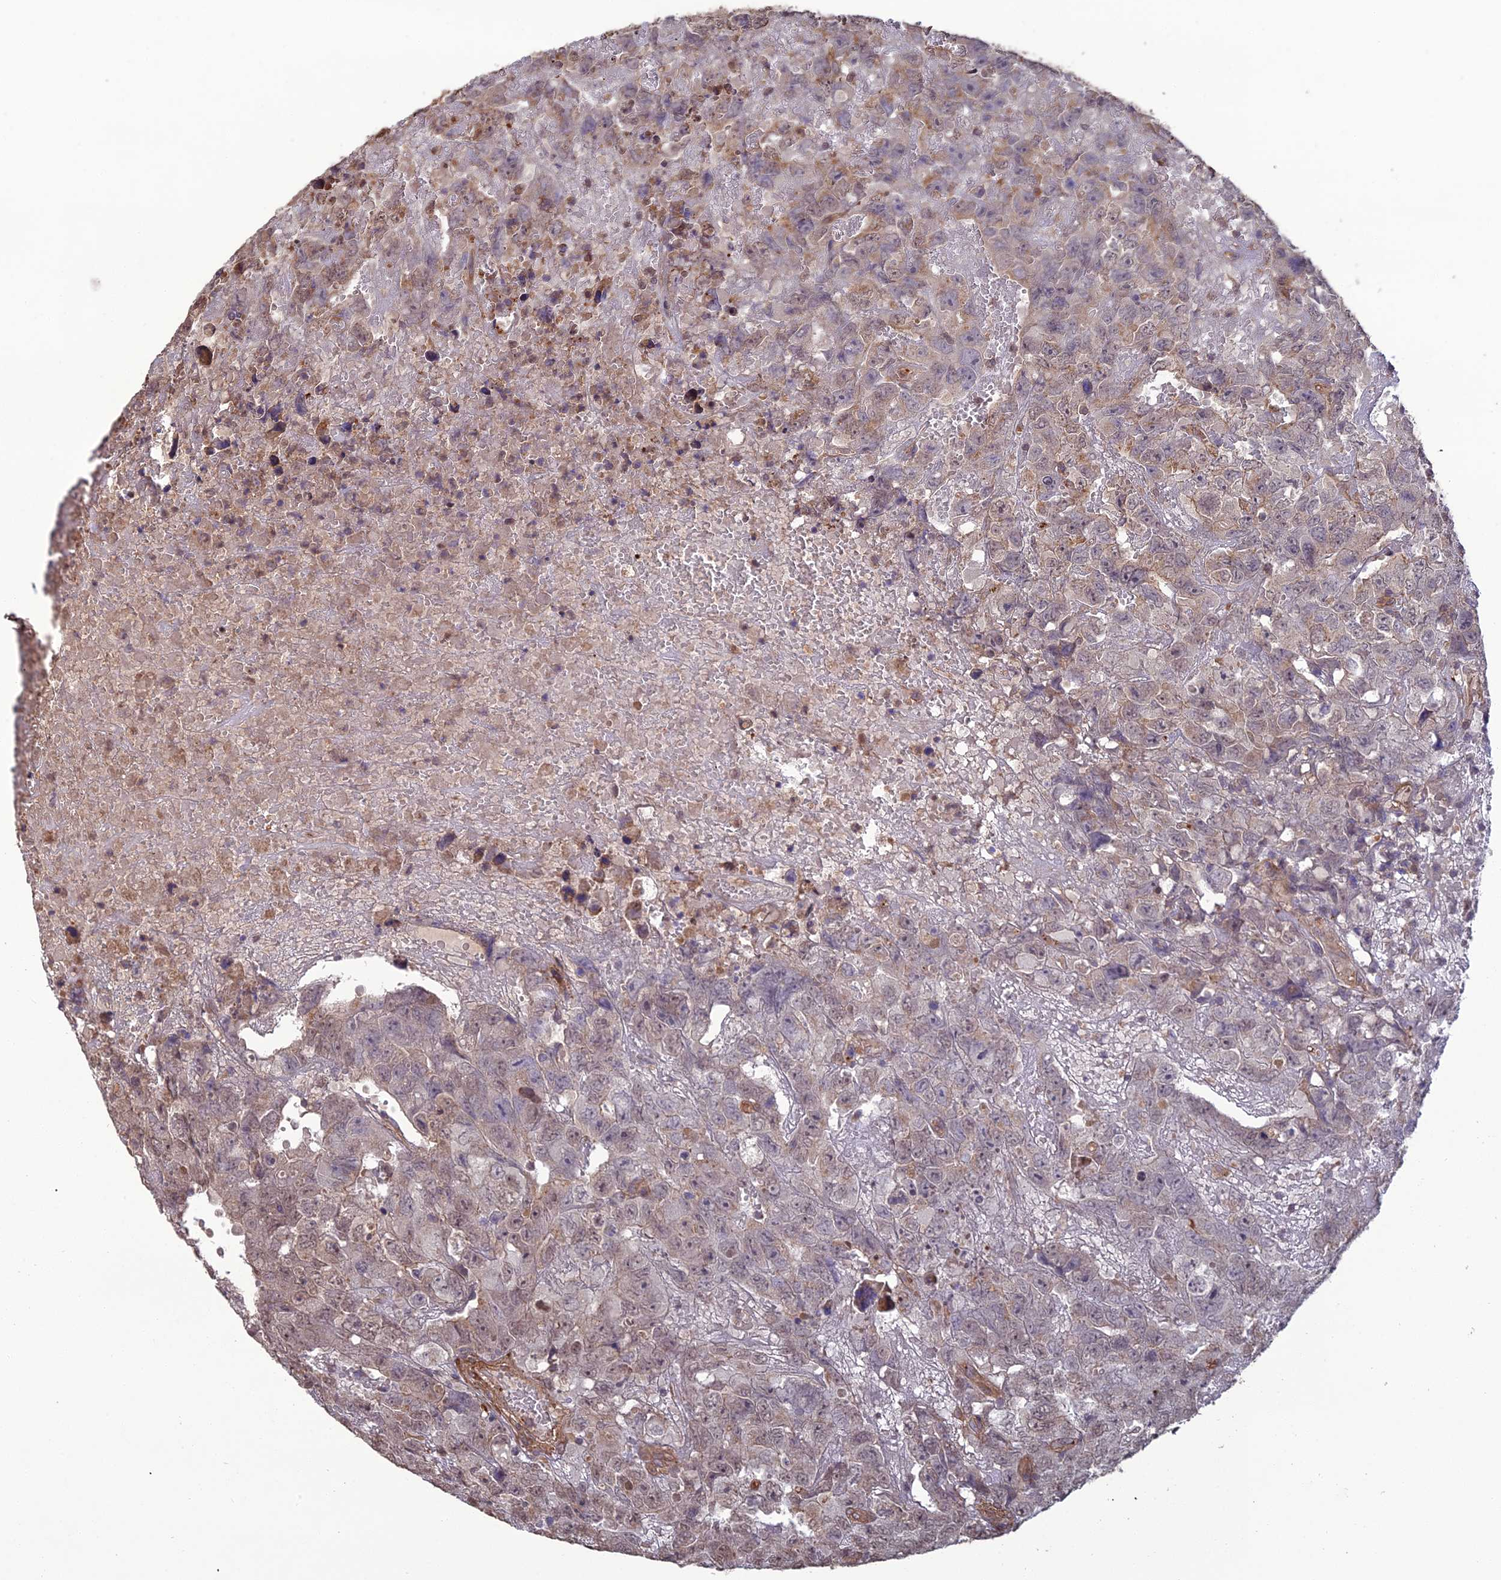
{"staining": {"intensity": "weak", "quantity": "25%-75%", "location": "cytoplasmic/membranous"}, "tissue": "testis cancer", "cell_type": "Tumor cells", "image_type": "cancer", "snomed": [{"axis": "morphology", "description": "Carcinoma, Embryonal, NOS"}, {"axis": "topography", "description": "Testis"}], "caption": "Immunohistochemical staining of human embryonal carcinoma (testis) demonstrates low levels of weak cytoplasmic/membranous expression in about 25%-75% of tumor cells. Nuclei are stained in blue.", "gene": "ATP6V0A2", "patient": {"sex": "male", "age": 45}}